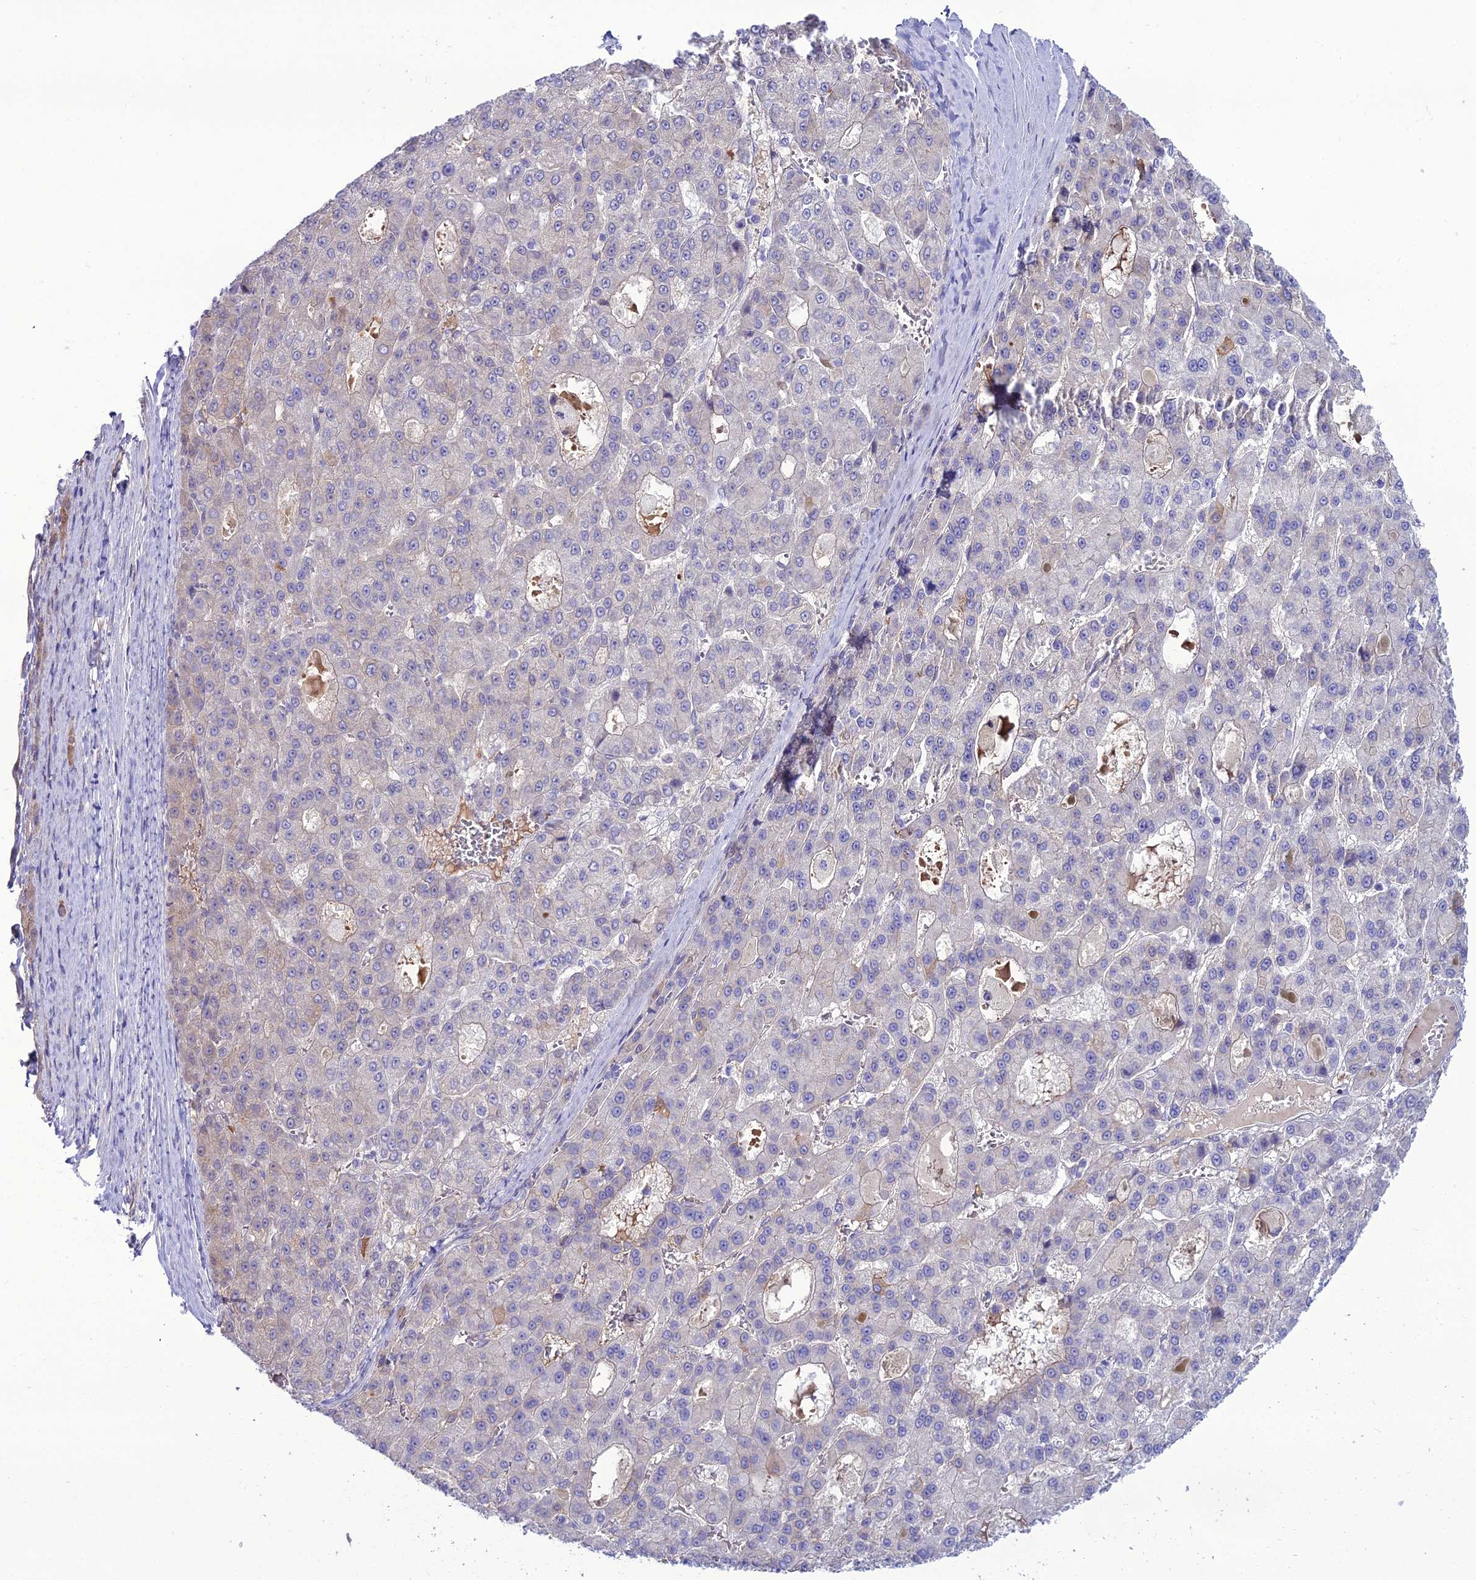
{"staining": {"intensity": "negative", "quantity": "none", "location": "none"}, "tissue": "liver cancer", "cell_type": "Tumor cells", "image_type": "cancer", "snomed": [{"axis": "morphology", "description": "Carcinoma, Hepatocellular, NOS"}, {"axis": "topography", "description": "Liver"}], "caption": "Immunohistochemistry histopathology image of neoplastic tissue: liver hepatocellular carcinoma stained with DAB (3,3'-diaminobenzidine) exhibits no significant protein staining in tumor cells.", "gene": "MB21D2", "patient": {"sex": "male", "age": 70}}